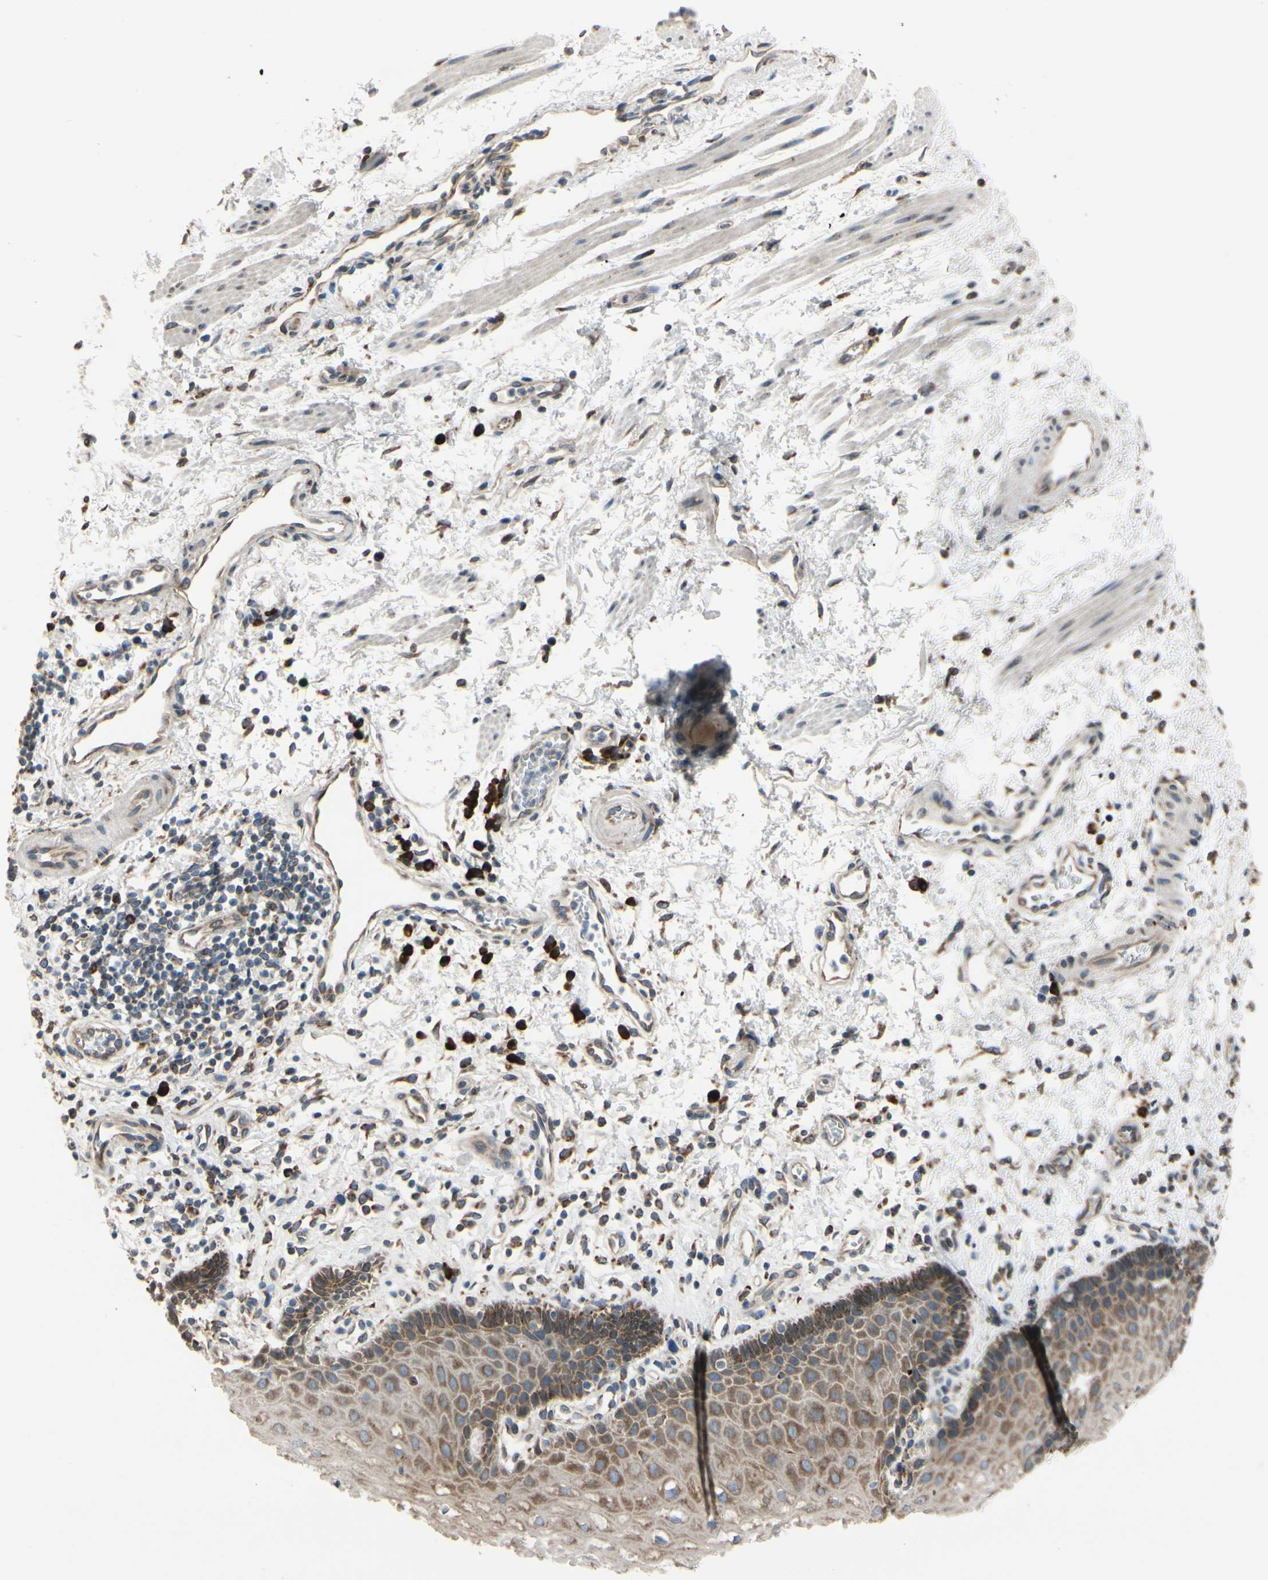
{"staining": {"intensity": "moderate", "quantity": ">75%", "location": "cytoplasmic/membranous"}, "tissue": "esophagus", "cell_type": "Squamous epithelial cells", "image_type": "normal", "snomed": [{"axis": "morphology", "description": "Normal tissue, NOS"}, {"axis": "topography", "description": "Esophagus"}], "caption": "Protein staining of benign esophagus shows moderate cytoplasmic/membranous staining in approximately >75% of squamous epithelial cells.", "gene": "RPN2", "patient": {"sex": "male", "age": 54}}